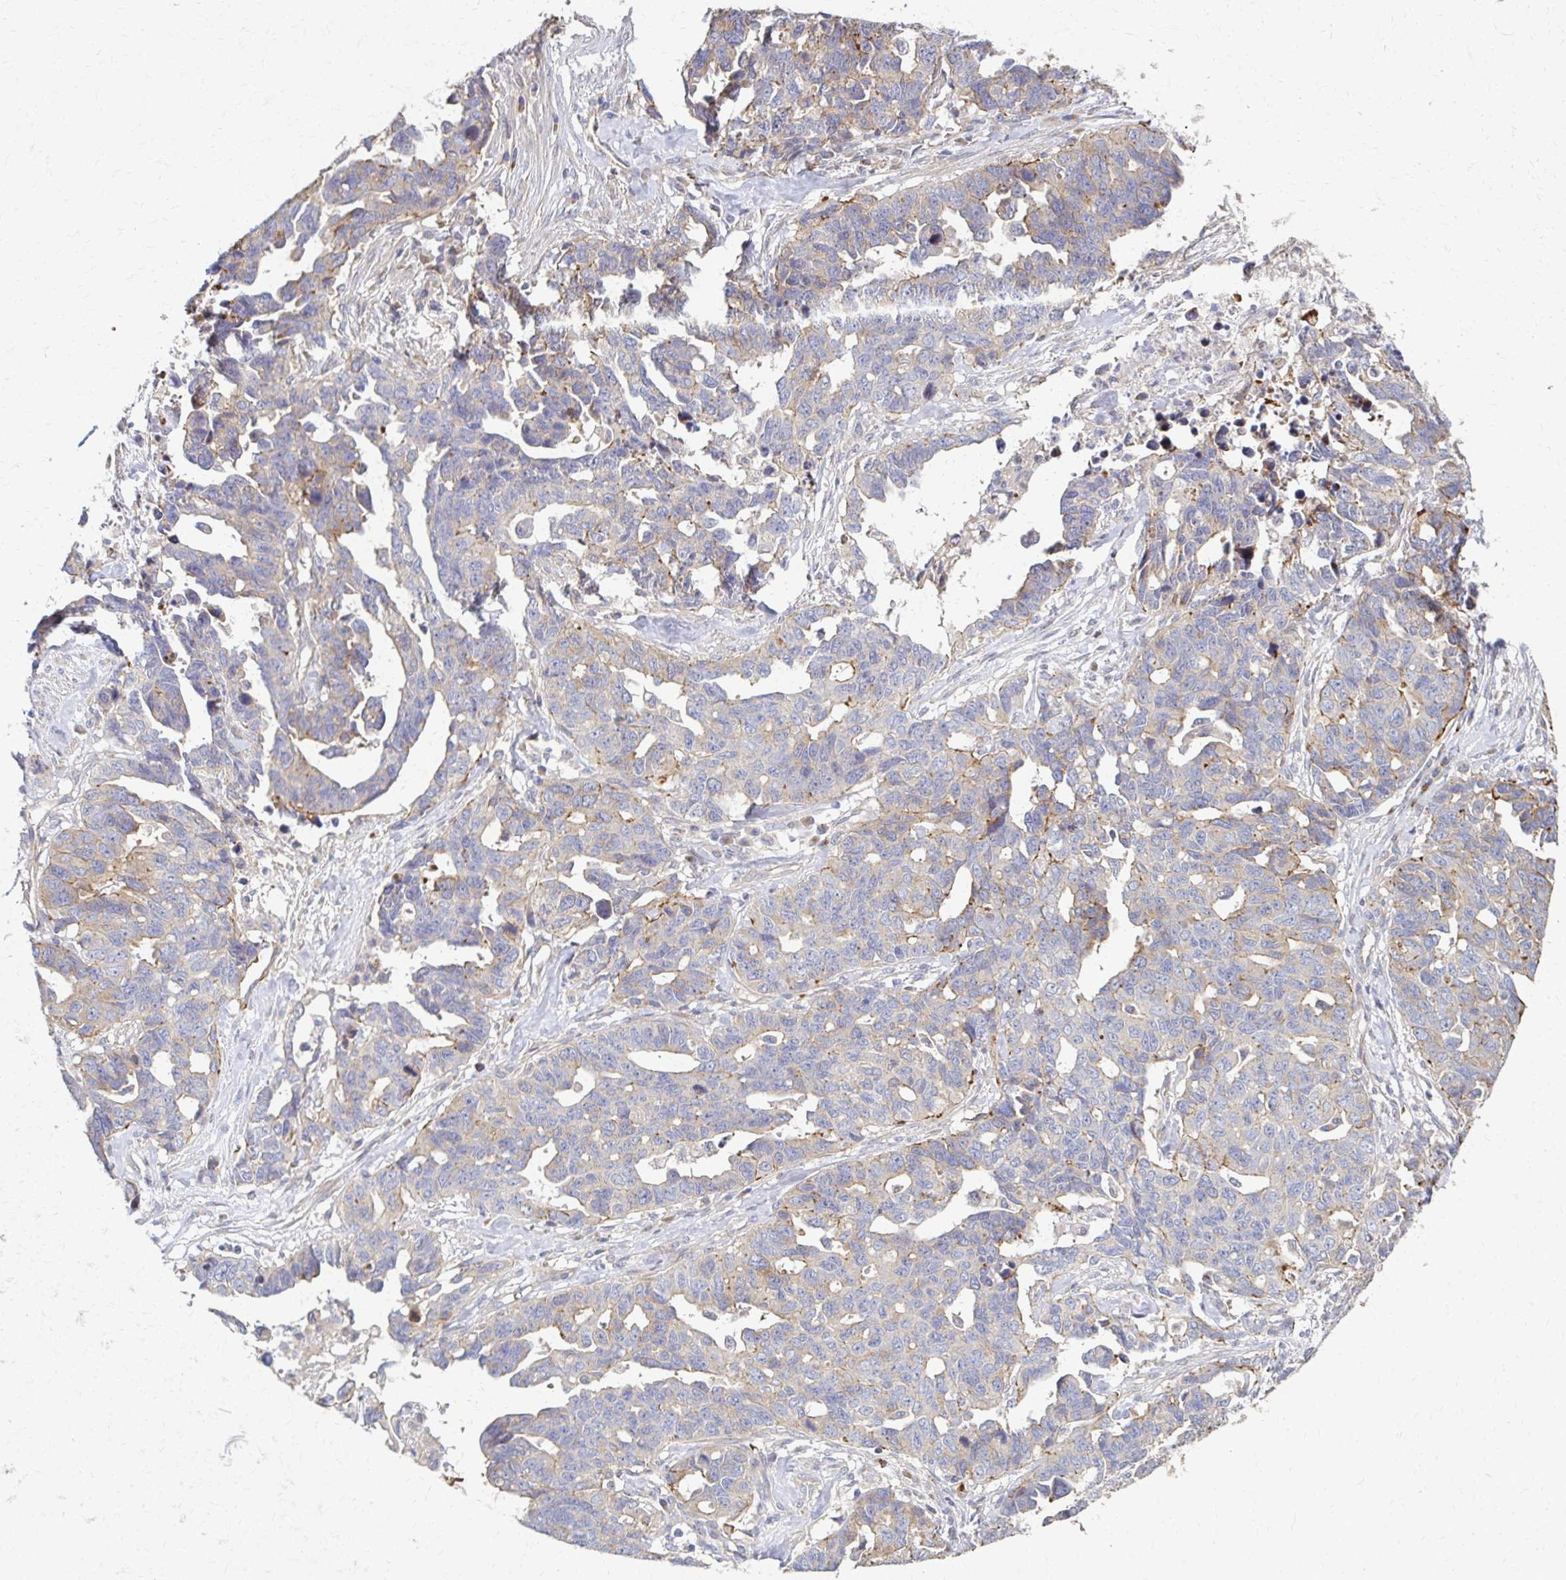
{"staining": {"intensity": "weak", "quantity": "25%-75%", "location": "cytoplasmic/membranous"}, "tissue": "ovarian cancer", "cell_type": "Tumor cells", "image_type": "cancer", "snomed": [{"axis": "morphology", "description": "Cystadenocarcinoma, serous, NOS"}, {"axis": "topography", "description": "Ovary"}], "caption": "There is low levels of weak cytoplasmic/membranous positivity in tumor cells of ovarian serous cystadenocarcinoma, as demonstrated by immunohistochemical staining (brown color).", "gene": "SKA2", "patient": {"sex": "female", "age": 69}}